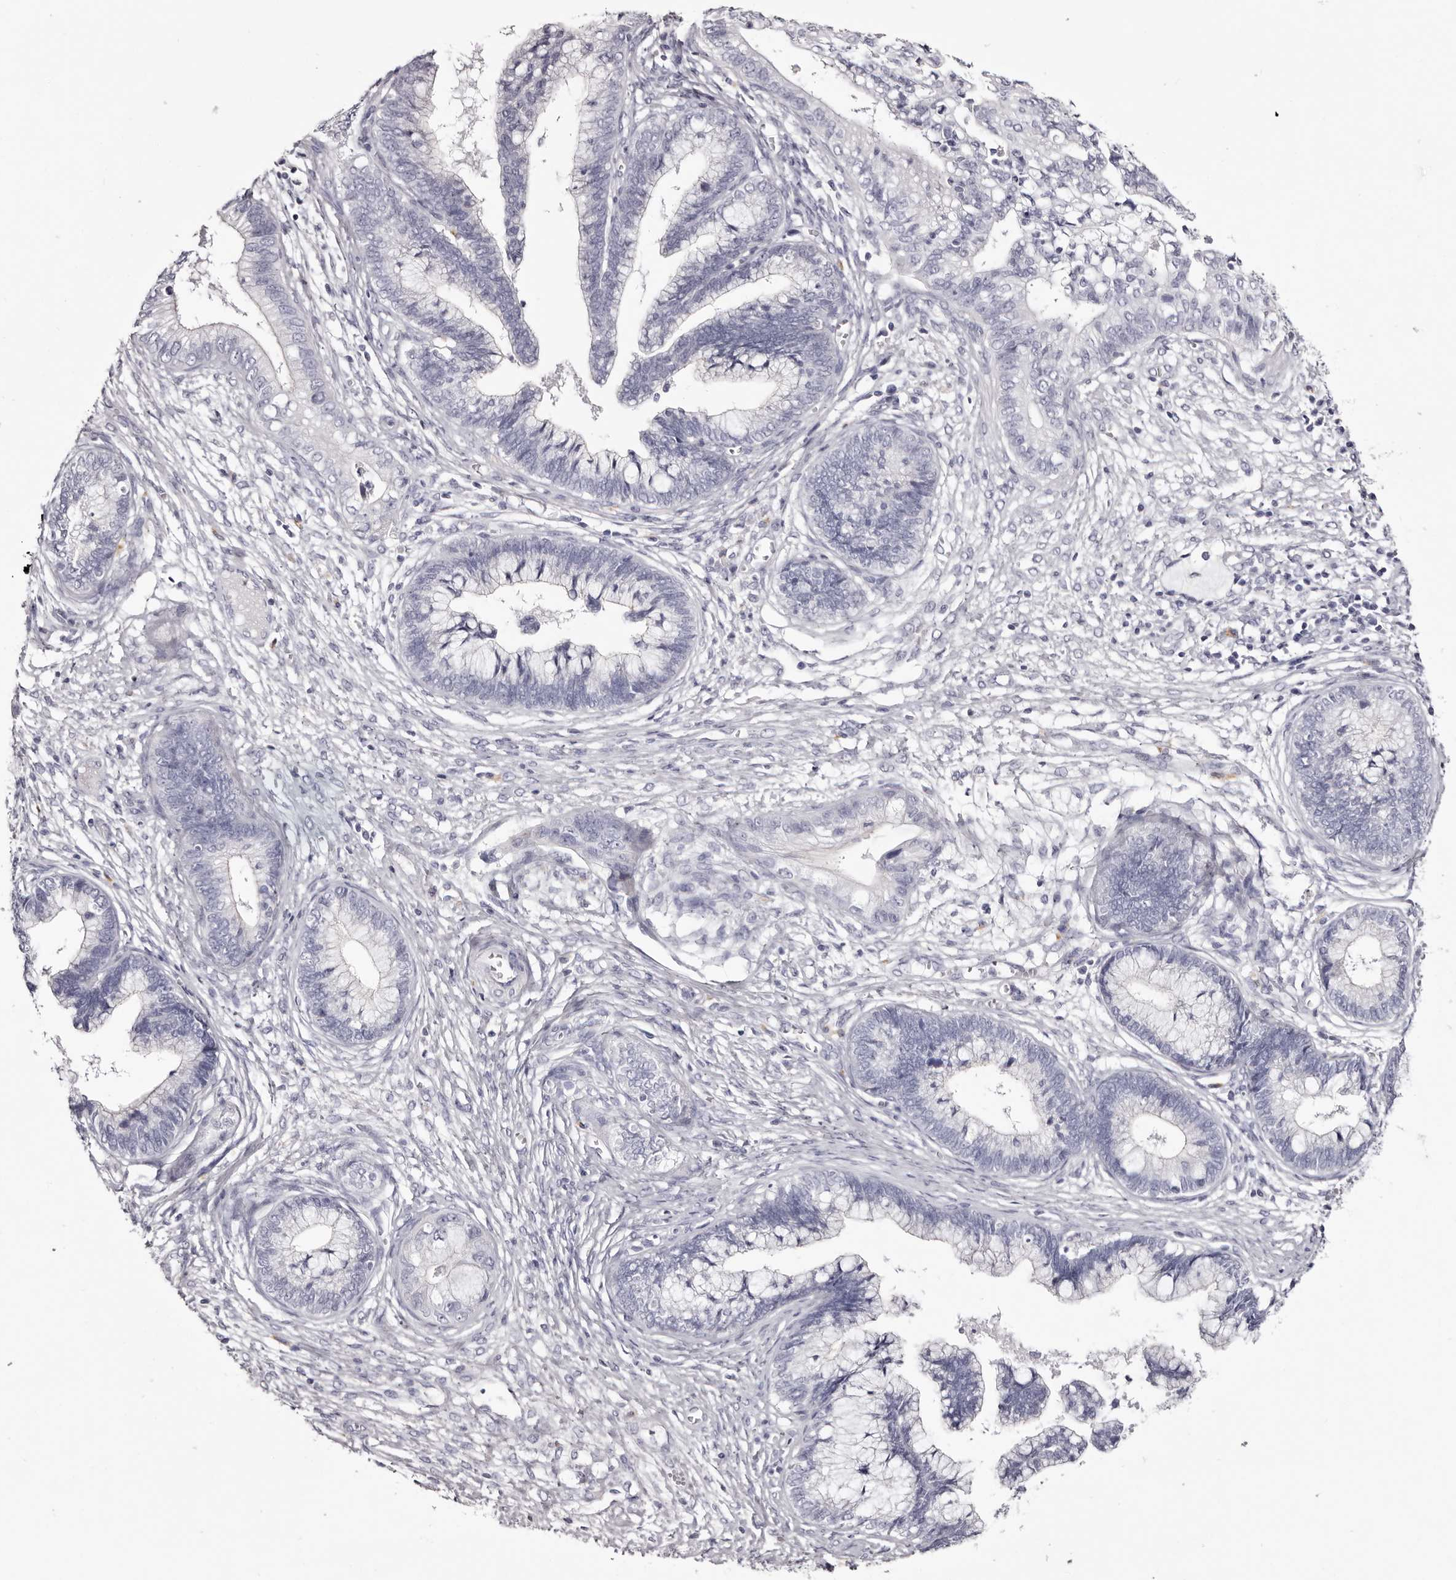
{"staining": {"intensity": "negative", "quantity": "none", "location": "none"}, "tissue": "cervical cancer", "cell_type": "Tumor cells", "image_type": "cancer", "snomed": [{"axis": "morphology", "description": "Adenocarcinoma, NOS"}, {"axis": "topography", "description": "Cervix"}], "caption": "This micrograph is of cervical cancer (adenocarcinoma) stained with immunohistochemistry (IHC) to label a protein in brown with the nuclei are counter-stained blue. There is no positivity in tumor cells.", "gene": "CA6", "patient": {"sex": "female", "age": 44}}